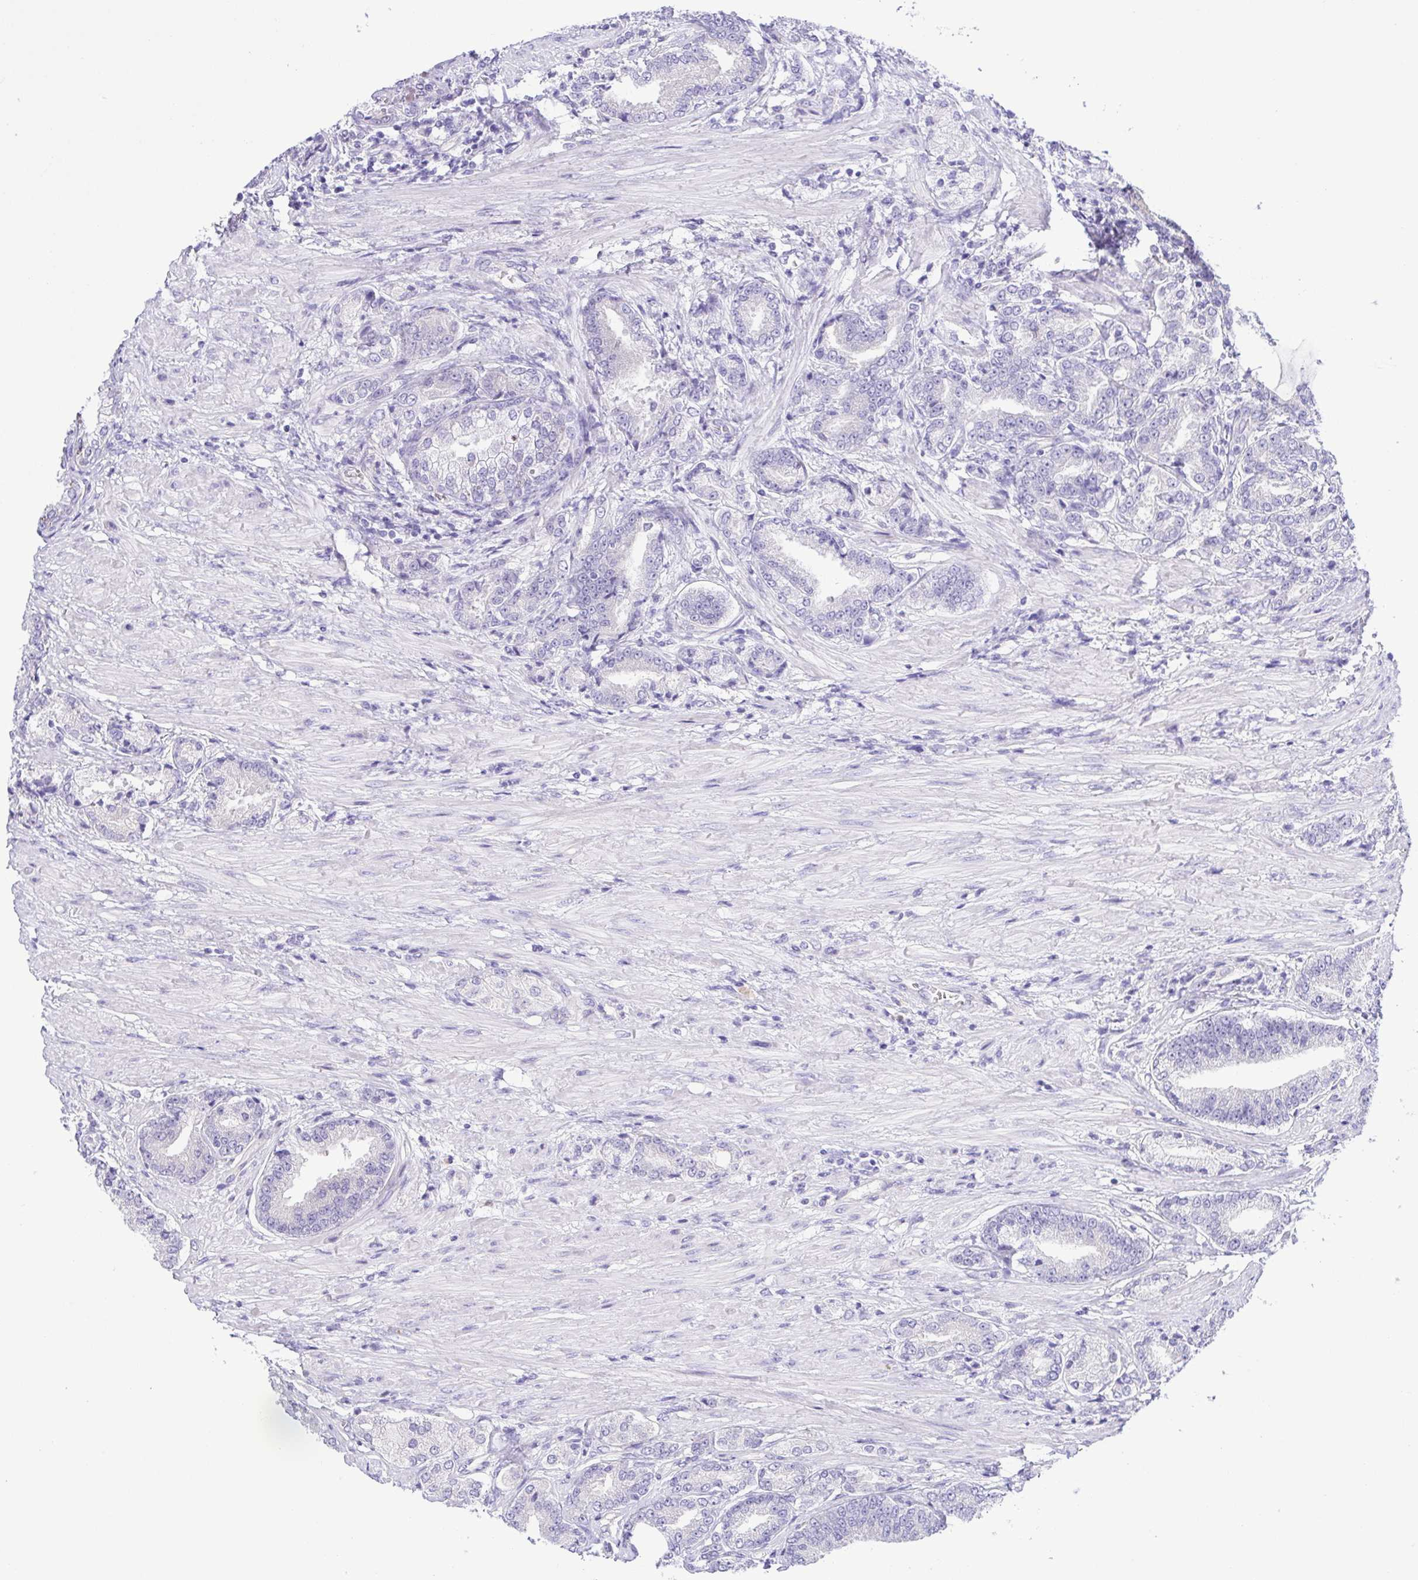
{"staining": {"intensity": "negative", "quantity": "none", "location": "none"}, "tissue": "prostate cancer", "cell_type": "Tumor cells", "image_type": "cancer", "snomed": [{"axis": "morphology", "description": "Adenocarcinoma, High grade"}, {"axis": "topography", "description": "Prostate and seminal vesicle, NOS"}], "caption": "IHC of prostate cancer reveals no staining in tumor cells.", "gene": "EPB42", "patient": {"sex": "male", "age": 61}}